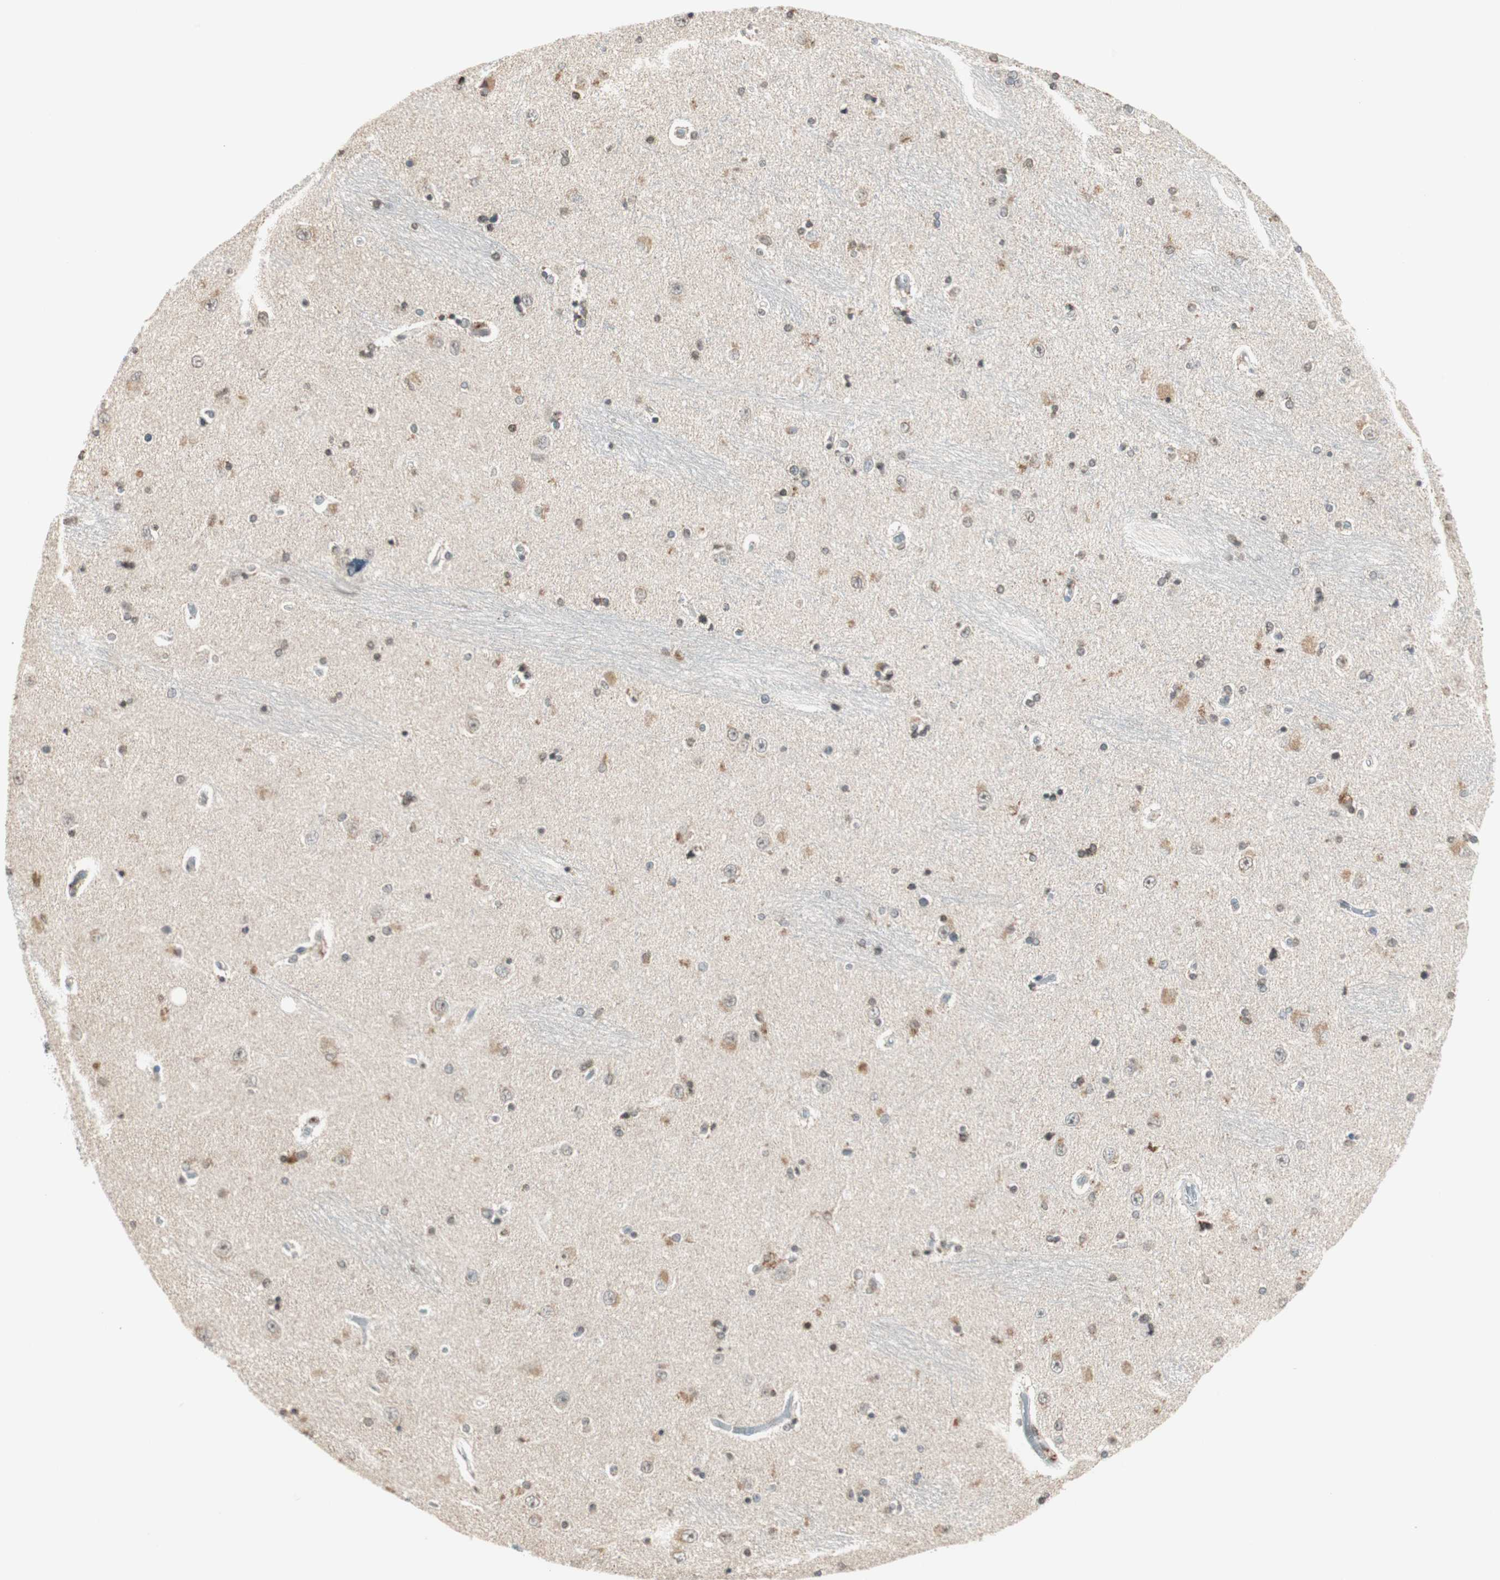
{"staining": {"intensity": "weak", "quantity": "25%-75%", "location": "nuclear"}, "tissue": "hippocampus", "cell_type": "Glial cells", "image_type": "normal", "snomed": [{"axis": "morphology", "description": "Normal tissue, NOS"}, {"axis": "topography", "description": "Hippocampus"}], "caption": "This photomicrograph shows immunohistochemistry staining of unremarkable human hippocampus, with low weak nuclear expression in about 25%-75% of glial cells.", "gene": "PRELID1", "patient": {"sex": "female", "age": 54}}